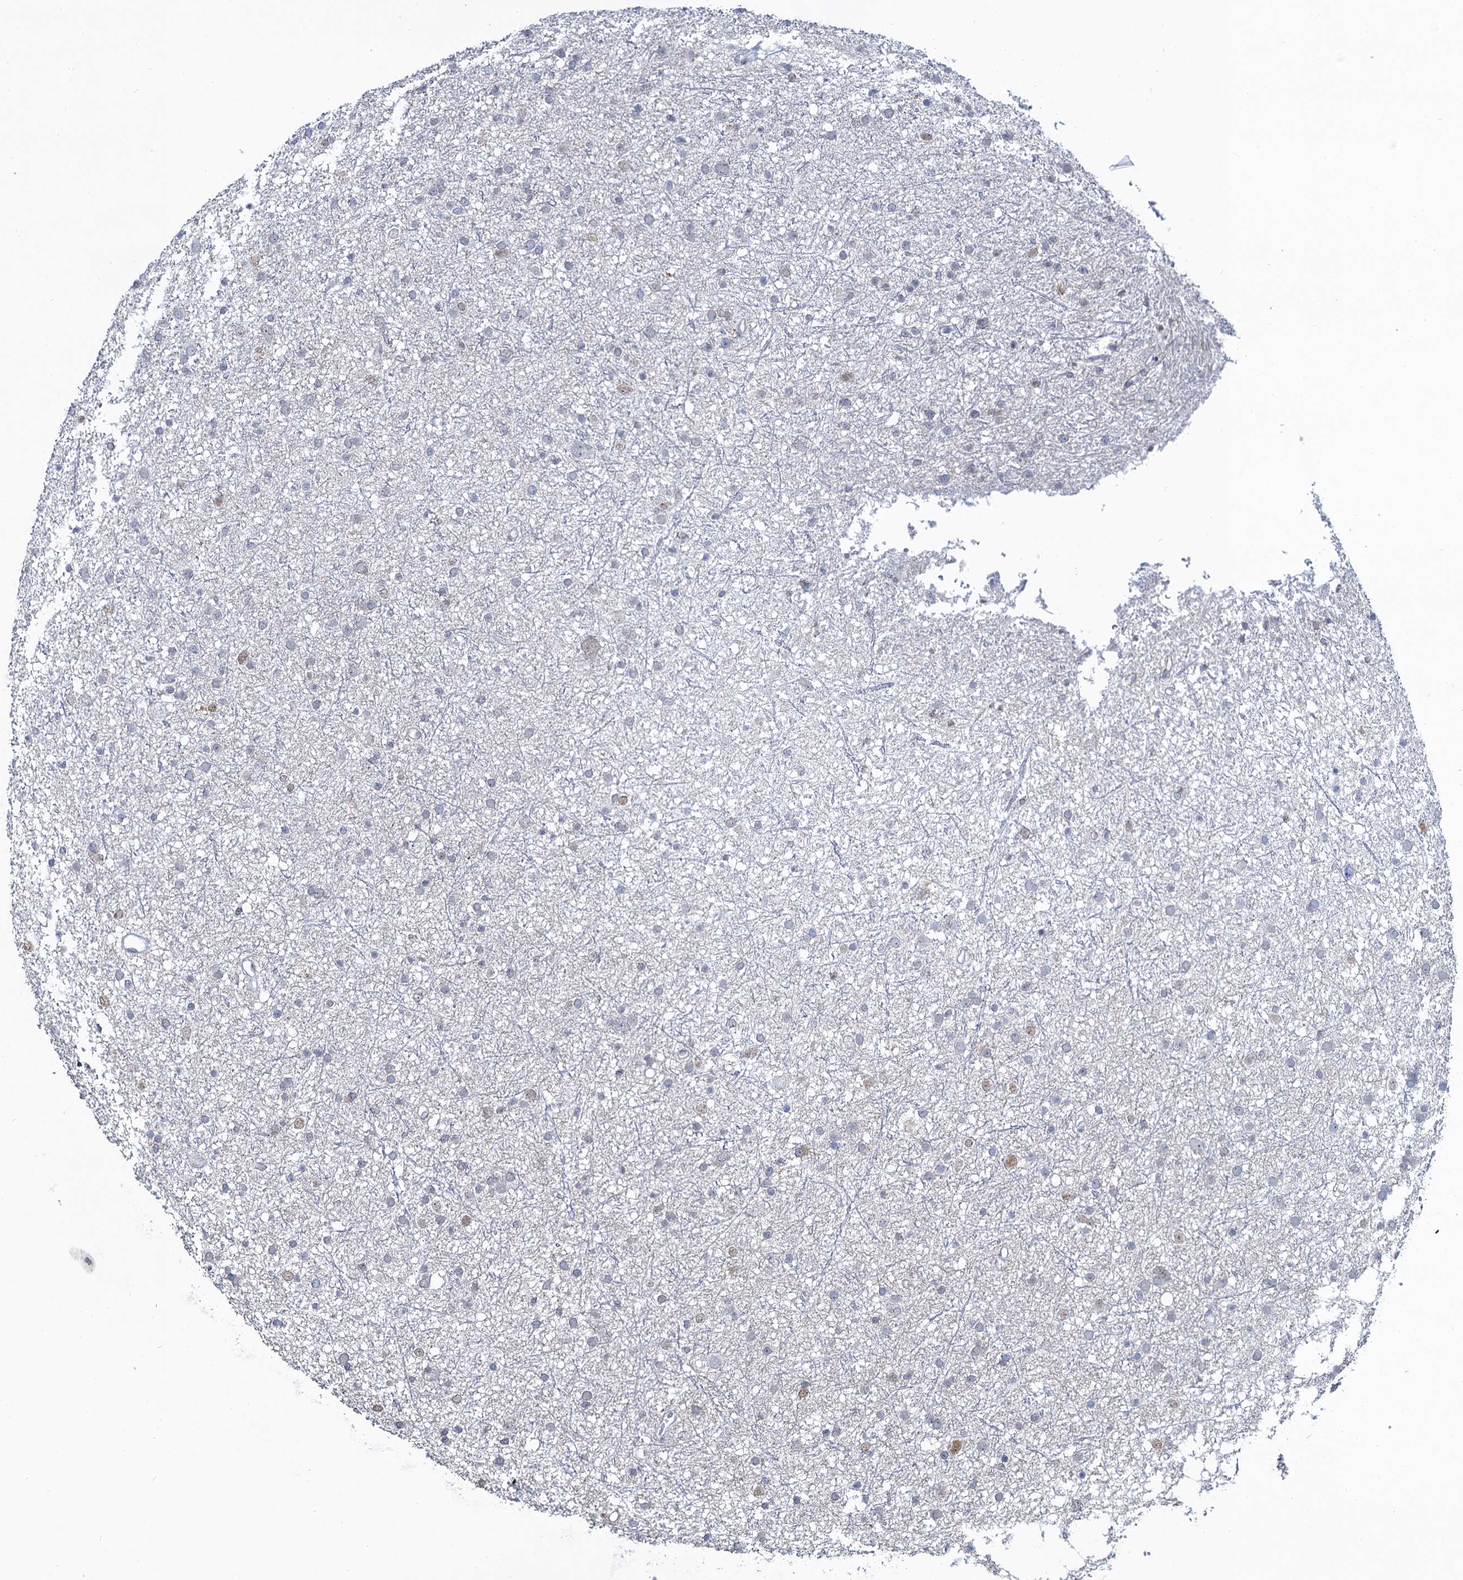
{"staining": {"intensity": "weak", "quantity": "<25%", "location": "nuclear"}, "tissue": "glioma", "cell_type": "Tumor cells", "image_type": "cancer", "snomed": [{"axis": "morphology", "description": "Glioma, malignant, Low grade"}, {"axis": "topography", "description": "Cerebral cortex"}], "caption": "Immunohistochemical staining of glioma demonstrates no significant expression in tumor cells. (DAB IHC with hematoxylin counter stain).", "gene": "TOX3", "patient": {"sex": "female", "age": 39}}